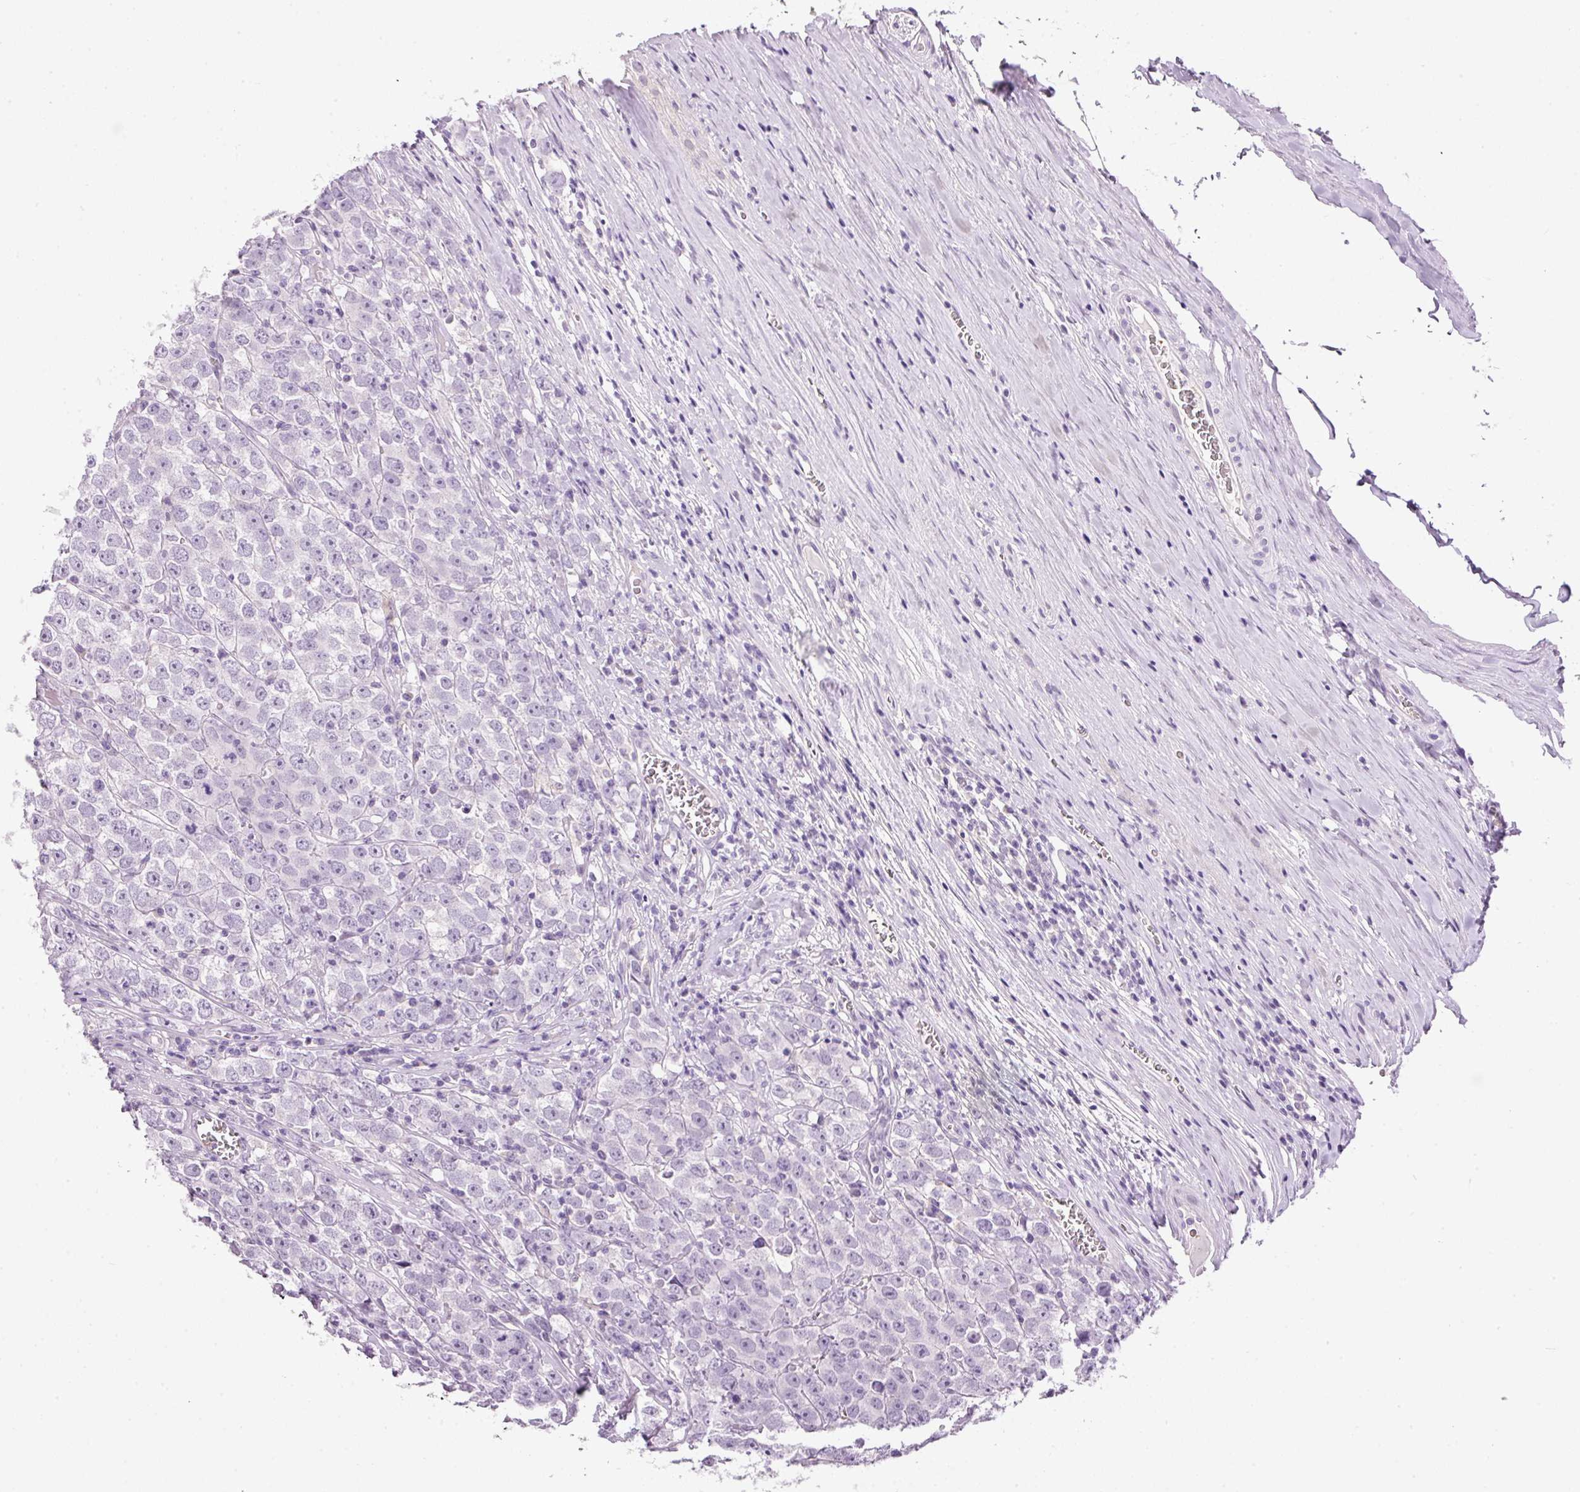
{"staining": {"intensity": "negative", "quantity": "none", "location": "none"}, "tissue": "testis cancer", "cell_type": "Tumor cells", "image_type": "cancer", "snomed": [{"axis": "morphology", "description": "Seminoma, NOS"}, {"axis": "morphology", "description": "Carcinoma, Embryonal, NOS"}, {"axis": "topography", "description": "Testis"}], "caption": "The photomicrograph reveals no significant positivity in tumor cells of testis cancer.", "gene": "SRC", "patient": {"sex": "male", "age": 52}}